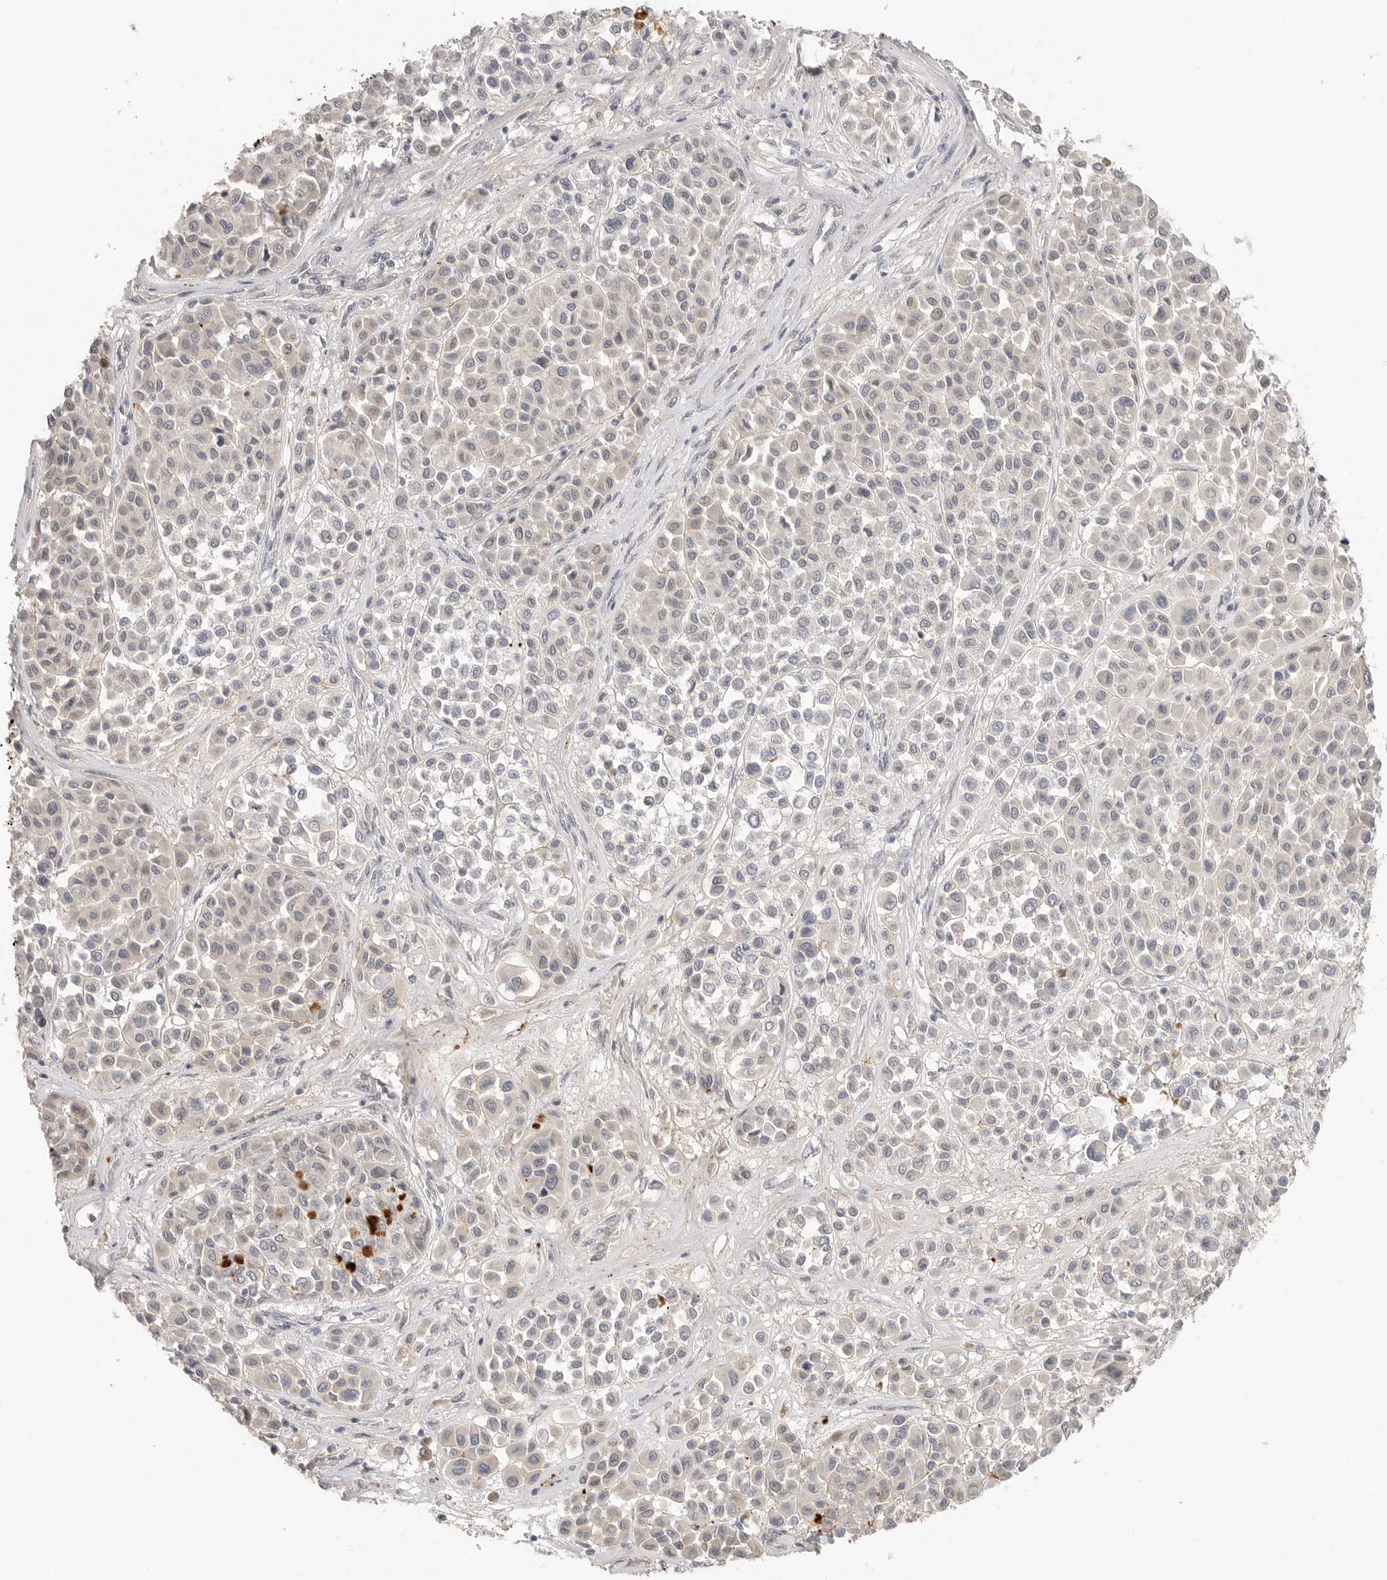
{"staining": {"intensity": "negative", "quantity": "none", "location": "none"}, "tissue": "melanoma", "cell_type": "Tumor cells", "image_type": "cancer", "snomed": [{"axis": "morphology", "description": "Malignant melanoma, Metastatic site"}, {"axis": "topography", "description": "Soft tissue"}], "caption": "High magnification brightfield microscopy of malignant melanoma (metastatic site) stained with DAB (3,3'-diaminobenzidine) (brown) and counterstained with hematoxylin (blue): tumor cells show no significant staining. (Brightfield microscopy of DAB (3,3'-diaminobenzidine) immunohistochemistry at high magnification).", "gene": "HDAC6", "patient": {"sex": "male", "age": 41}}